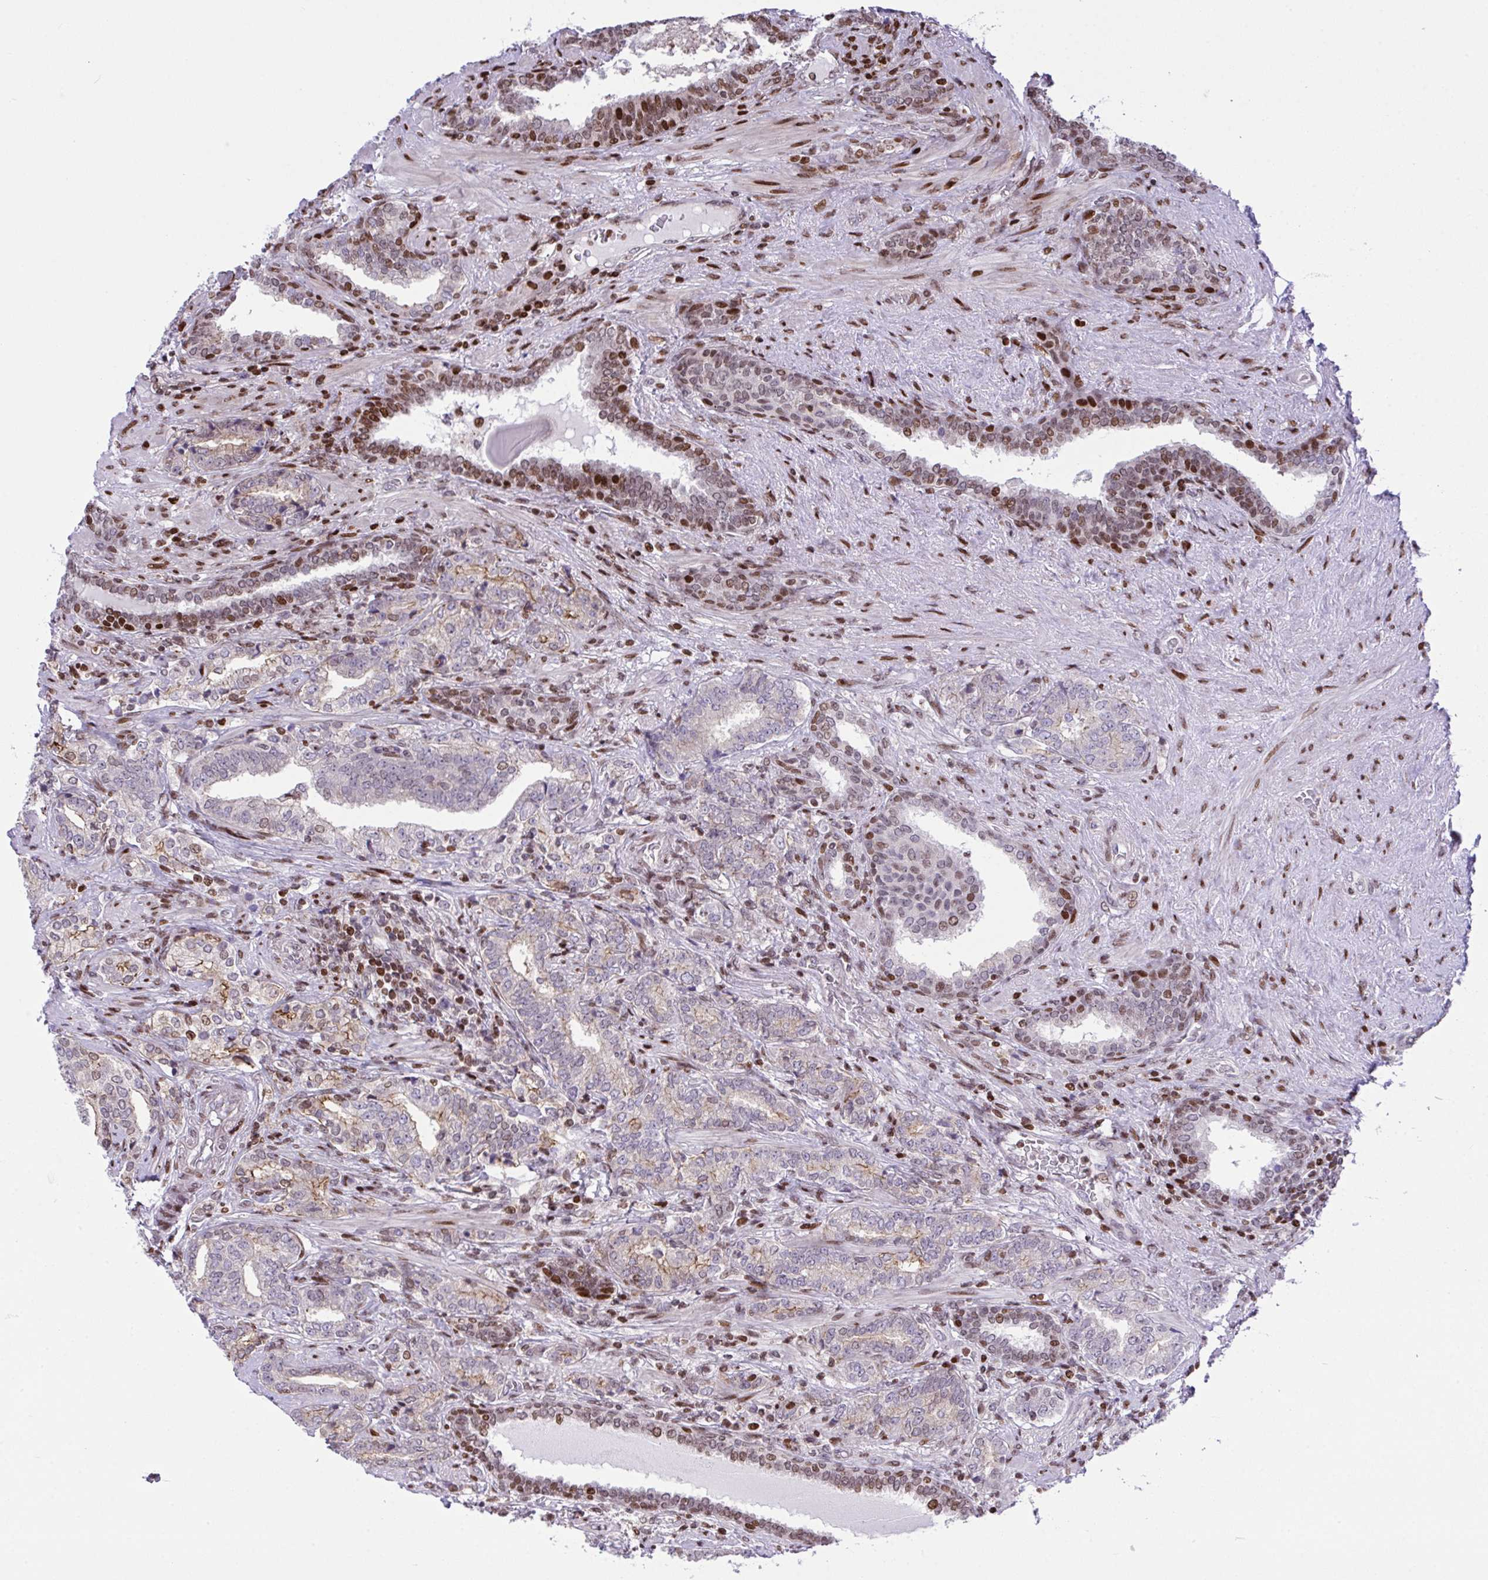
{"staining": {"intensity": "moderate", "quantity": "<25%", "location": "cytoplasmic/membranous,nuclear"}, "tissue": "prostate cancer", "cell_type": "Tumor cells", "image_type": "cancer", "snomed": [{"axis": "morphology", "description": "Adenocarcinoma, High grade"}, {"axis": "topography", "description": "Prostate"}], "caption": "Moderate cytoplasmic/membranous and nuclear positivity is seen in about <25% of tumor cells in prostate high-grade adenocarcinoma.", "gene": "RAPGEF5", "patient": {"sex": "male", "age": 72}}